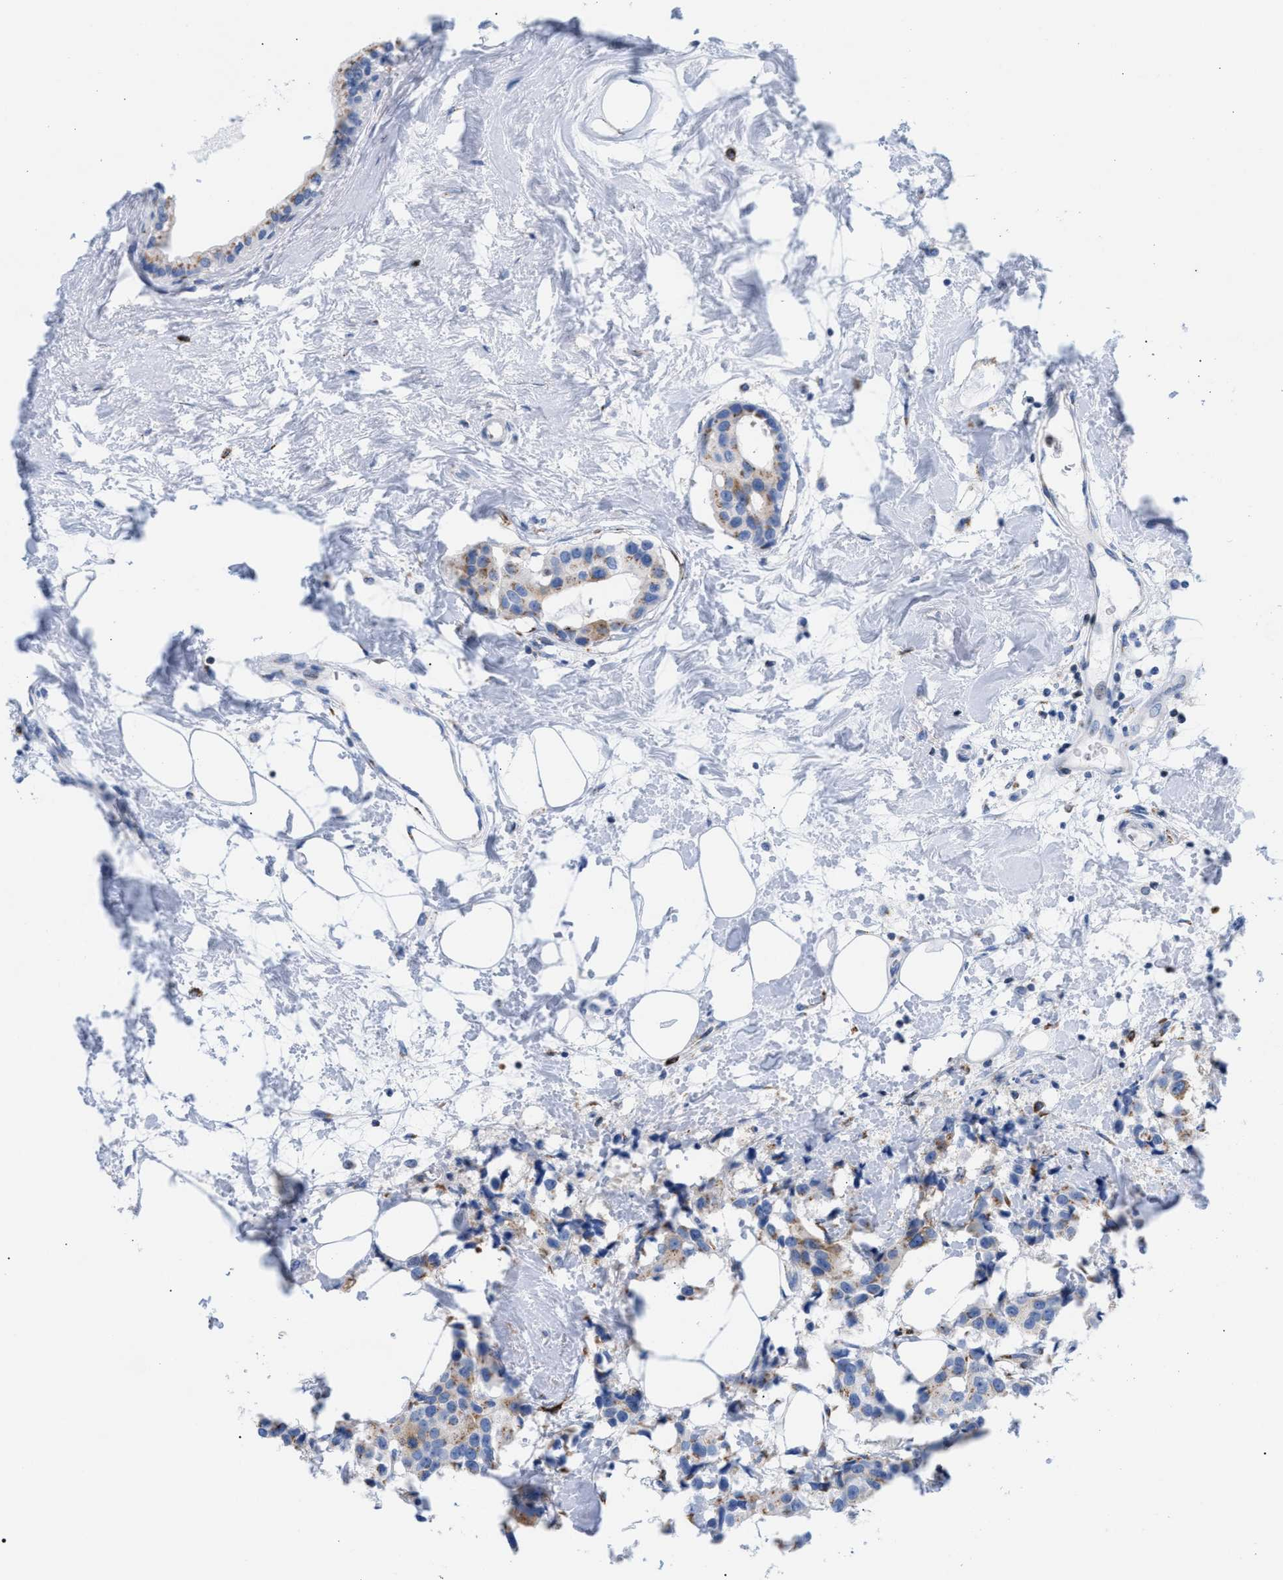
{"staining": {"intensity": "moderate", "quantity": "<25%", "location": "cytoplasmic/membranous"}, "tissue": "breast cancer", "cell_type": "Tumor cells", "image_type": "cancer", "snomed": [{"axis": "morphology", "description": "Normal tissue, NOS"}, {"axis": "morphology", "description": "Duct carcinoma"}, {"axis": "topography", "description": "Breast"}], "caption": "Breast cancer stained for a protein reveals moderate cytoplasmic/membranous positivity in tumor cells.", "gene": "TACC3", "patient": {"sex": "female", "age": 39}}